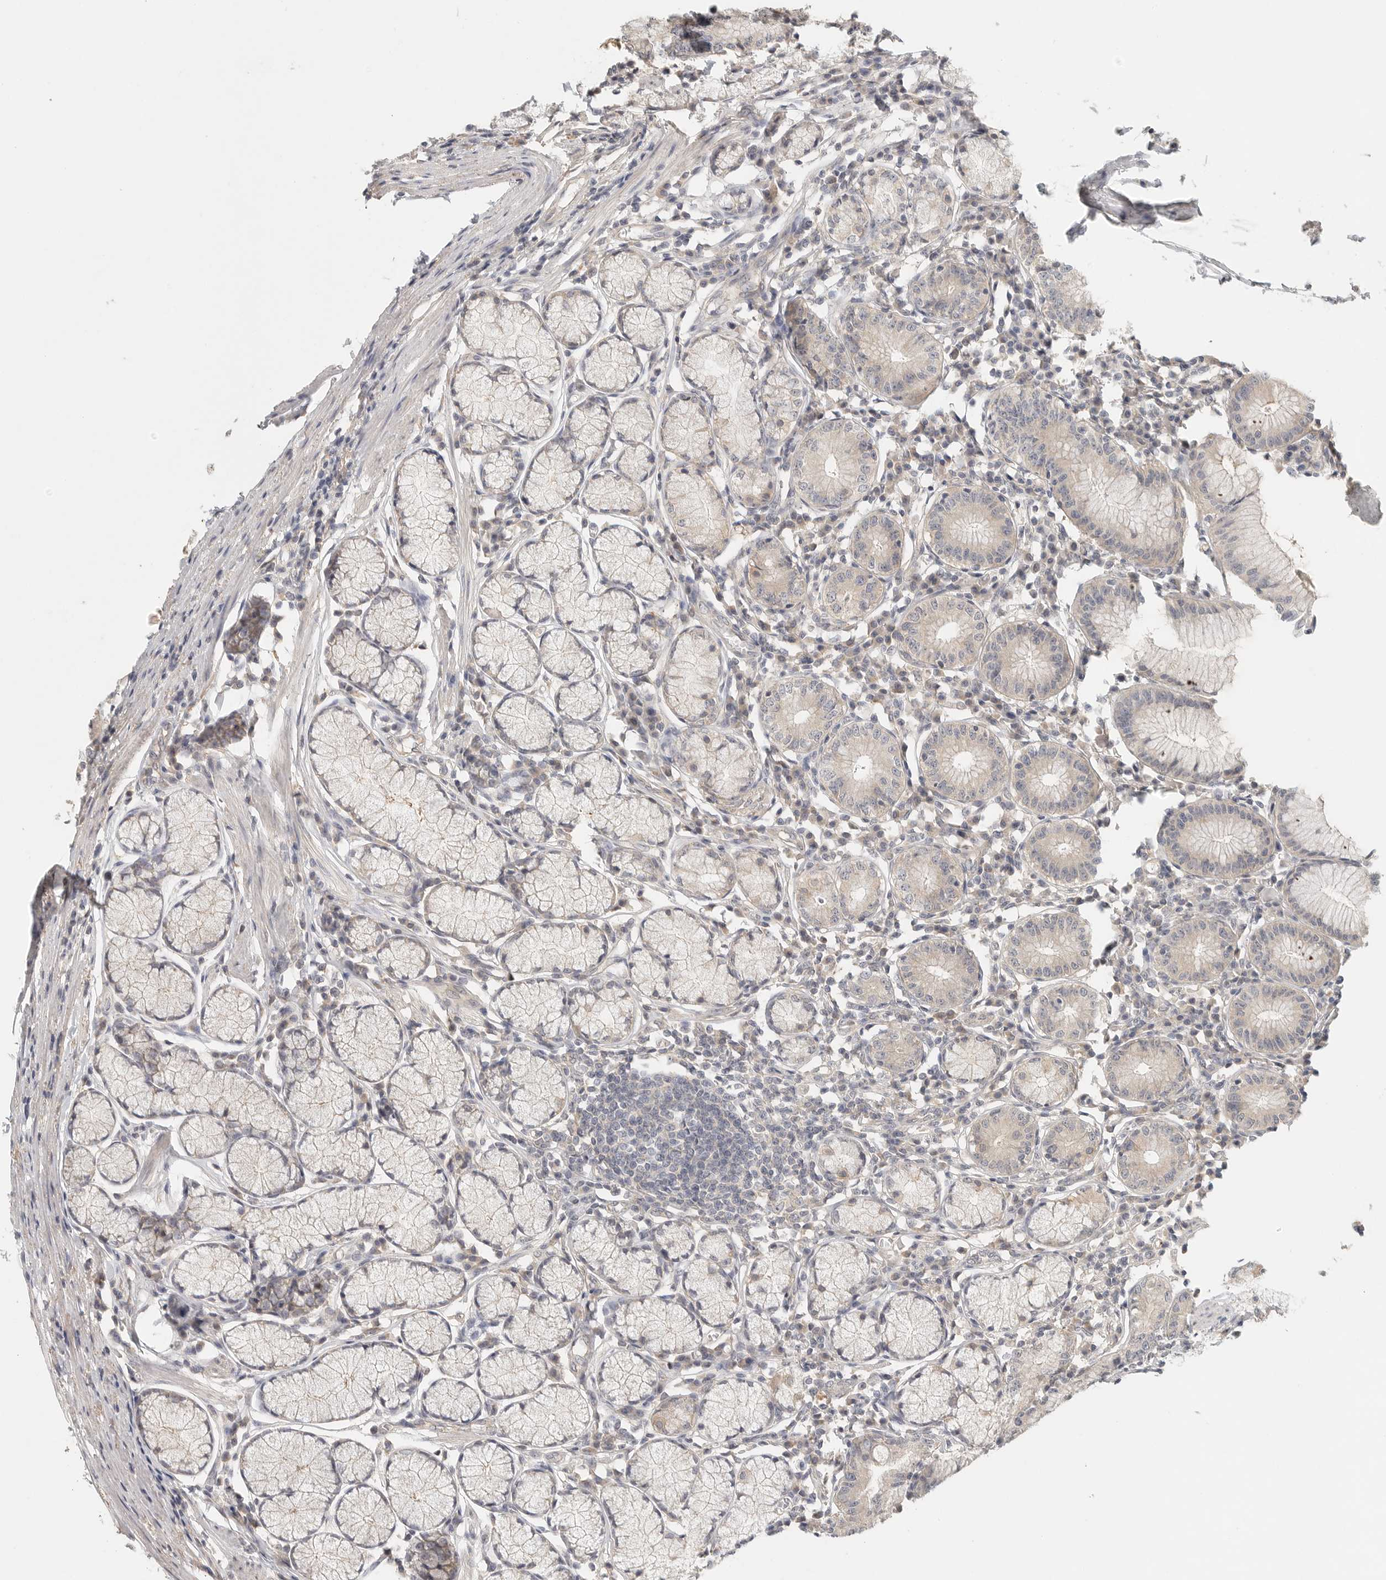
{"staining": {"intensity": "moderate", "quantity": "25%-75%", "location": "cytoplasmic/membranous"}, "tissue": "stomach", "cell_type": "Glandular cells", "image_type": "normal", "snomed": [{"axis": "morphology", "description": "Normal tissue, NOS"}, {"axis": "topography", "description": "Stomach"}], "caption": "A brown stain highlights moderate cytoplasmic/membranous positivity of a protein in glandular cells of unremarkable stomach. (IHC, brightfield microscopy, high magnification).", "gene": "HDAC6", "patient": {"sex": "male", "age": 55}}